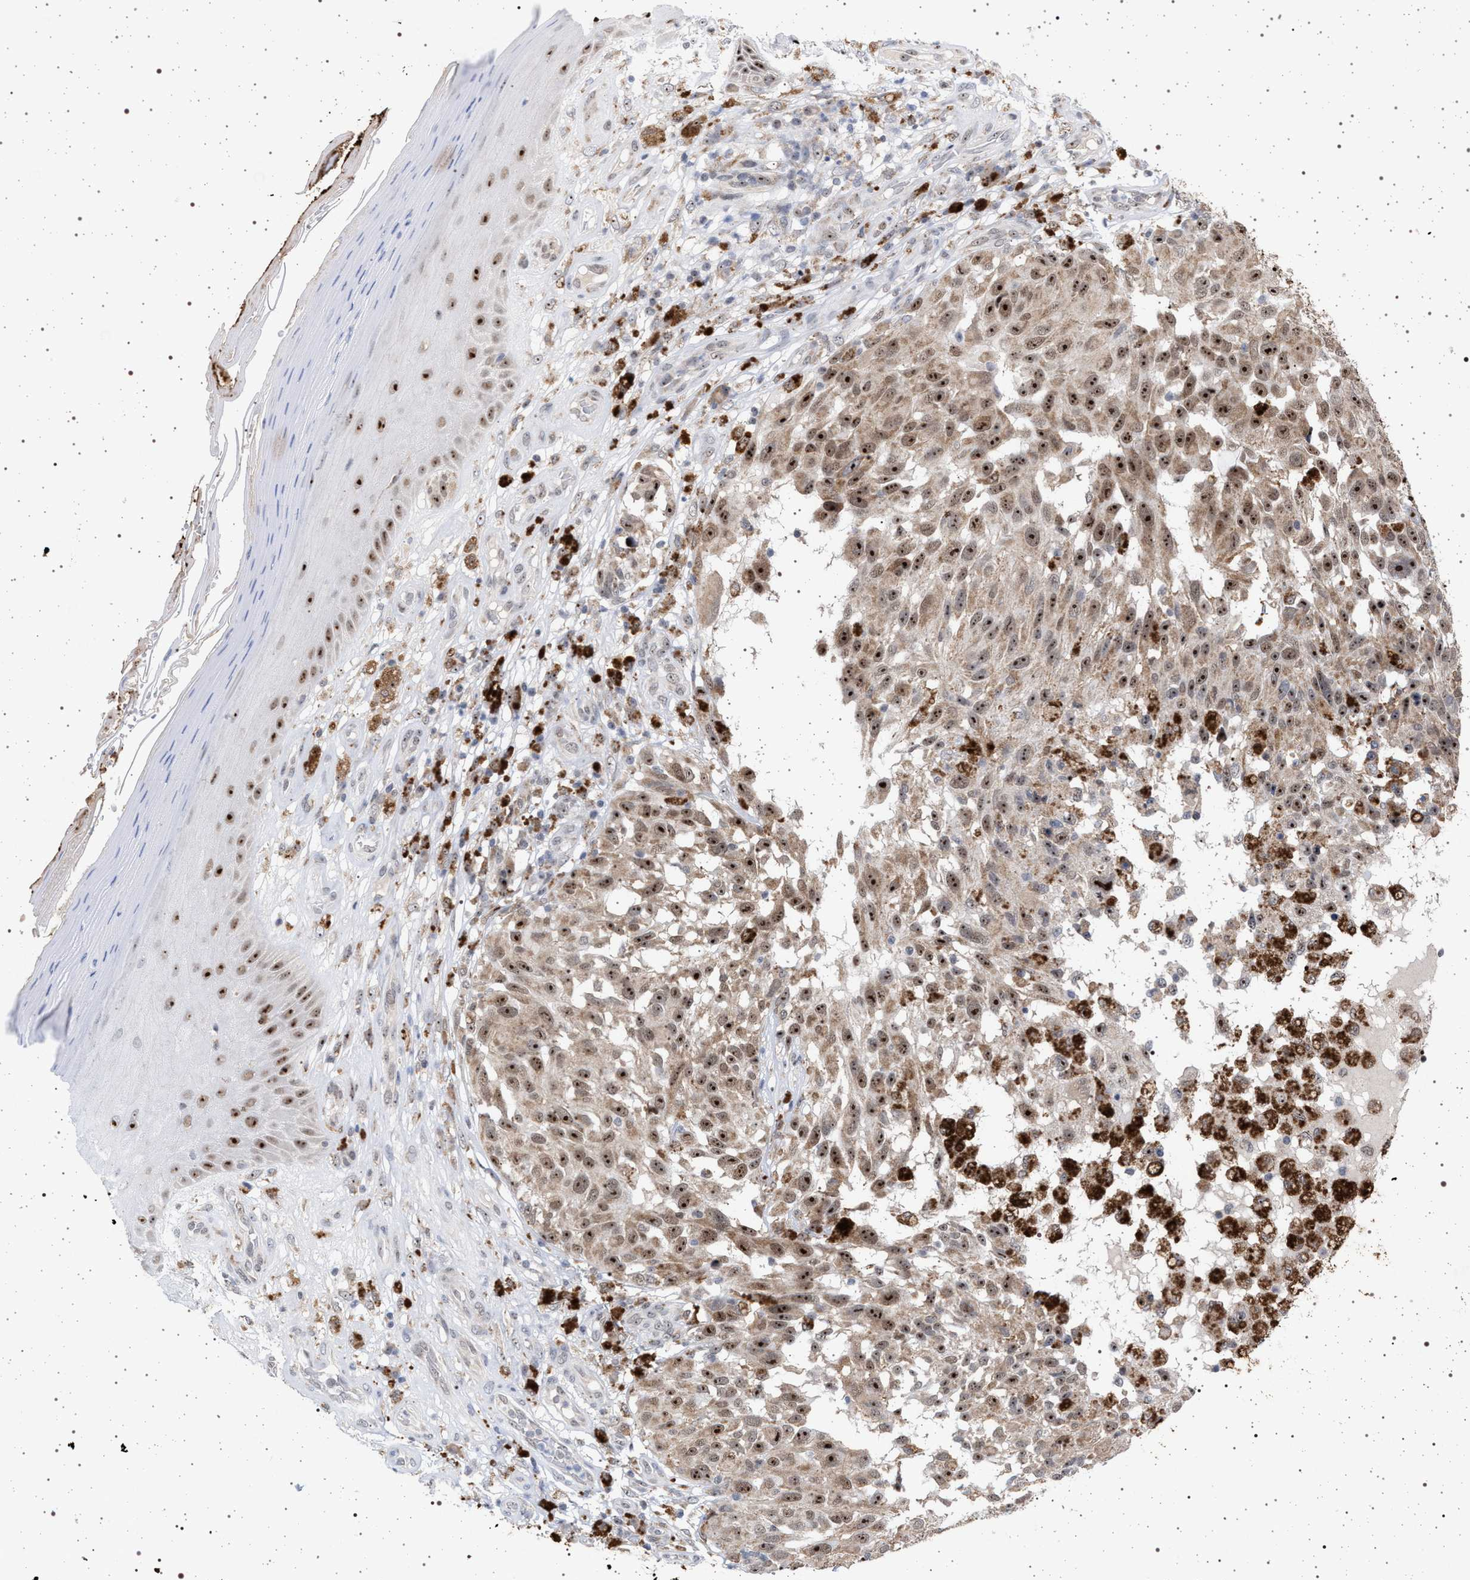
{"staining": {"intensity": "moderate", "quantity": ">75%", "location": "nuclear"}, "tissue": "melanoma", "cell_type": "Tumor cells", "image_type": "cancer", "snomed": [{"axis": "morphology", "description": "Malignant melanoma, NOS"}, {"axis": "topography", "description": "Skin"}], "caption": "Immunohistochemical staining of malignant melanoma displays medium levels of moderate nuclear staining in approximately >75% of tumor cells.", "gene": "ELAC2", "patient": {"sex": "female", "age": 73}}